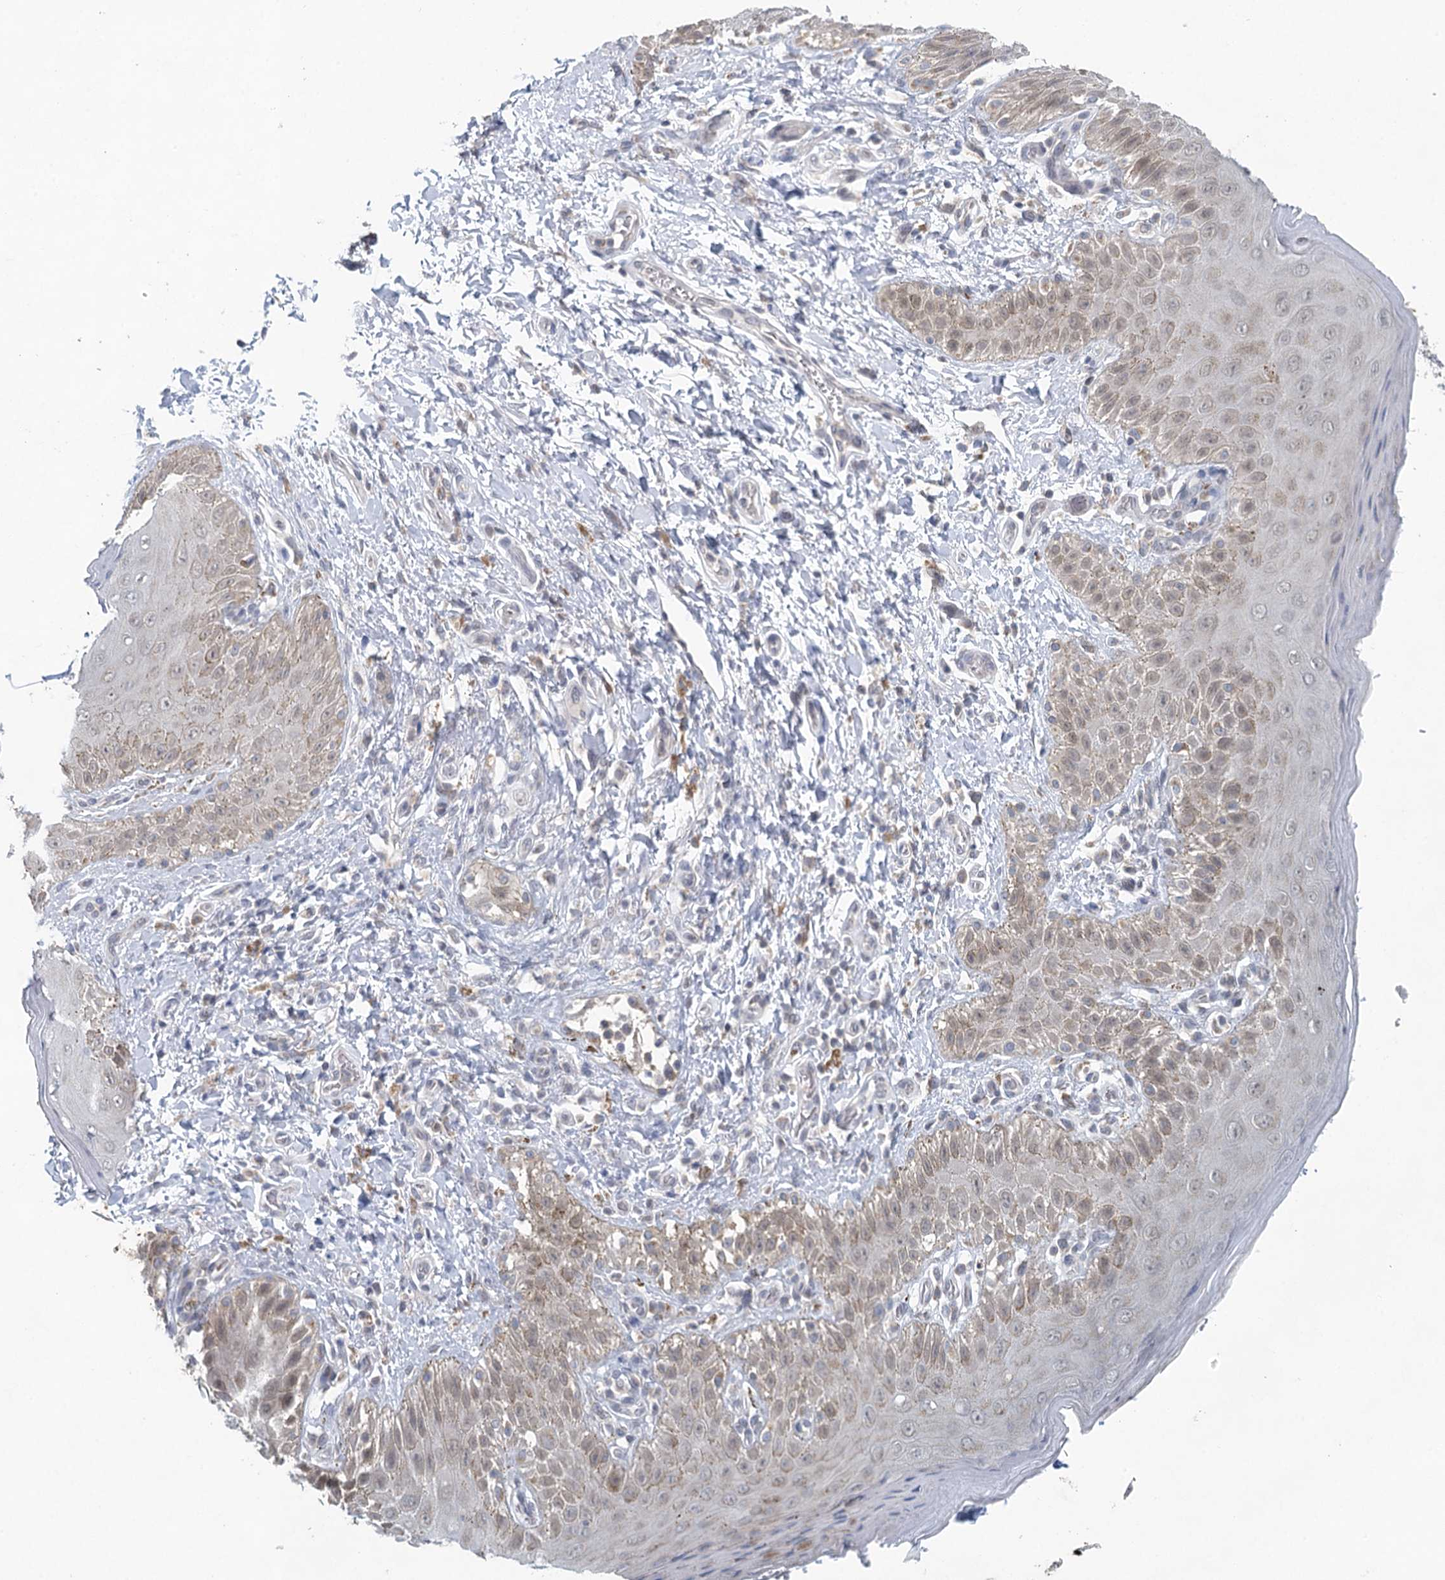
{"staining": {"intensity": "weak", "quantity": "25%-75%", "location": "cytoplasmic/membranous"}, "tissue": "skin", "cell_type": "Epidermal cells", "image_type": "normal", "snomed": [{"axis": "morphology", "description": "Normal tissue, NOS"}, {"axis": "topography", "description": "Anal"}], "caption": "Immunohistochemical staining of unremarkable skin shows 25%-75% levels of weak cytoplasmic/membranous protein staining in about 25%-75% of epidermal cells. Immunohistochemistry (ihc) stains the protein of interest in brown and the nuclei are stained blue.", "gene": "BLTP1", "patient": {"sex": "male", "age": 44}}